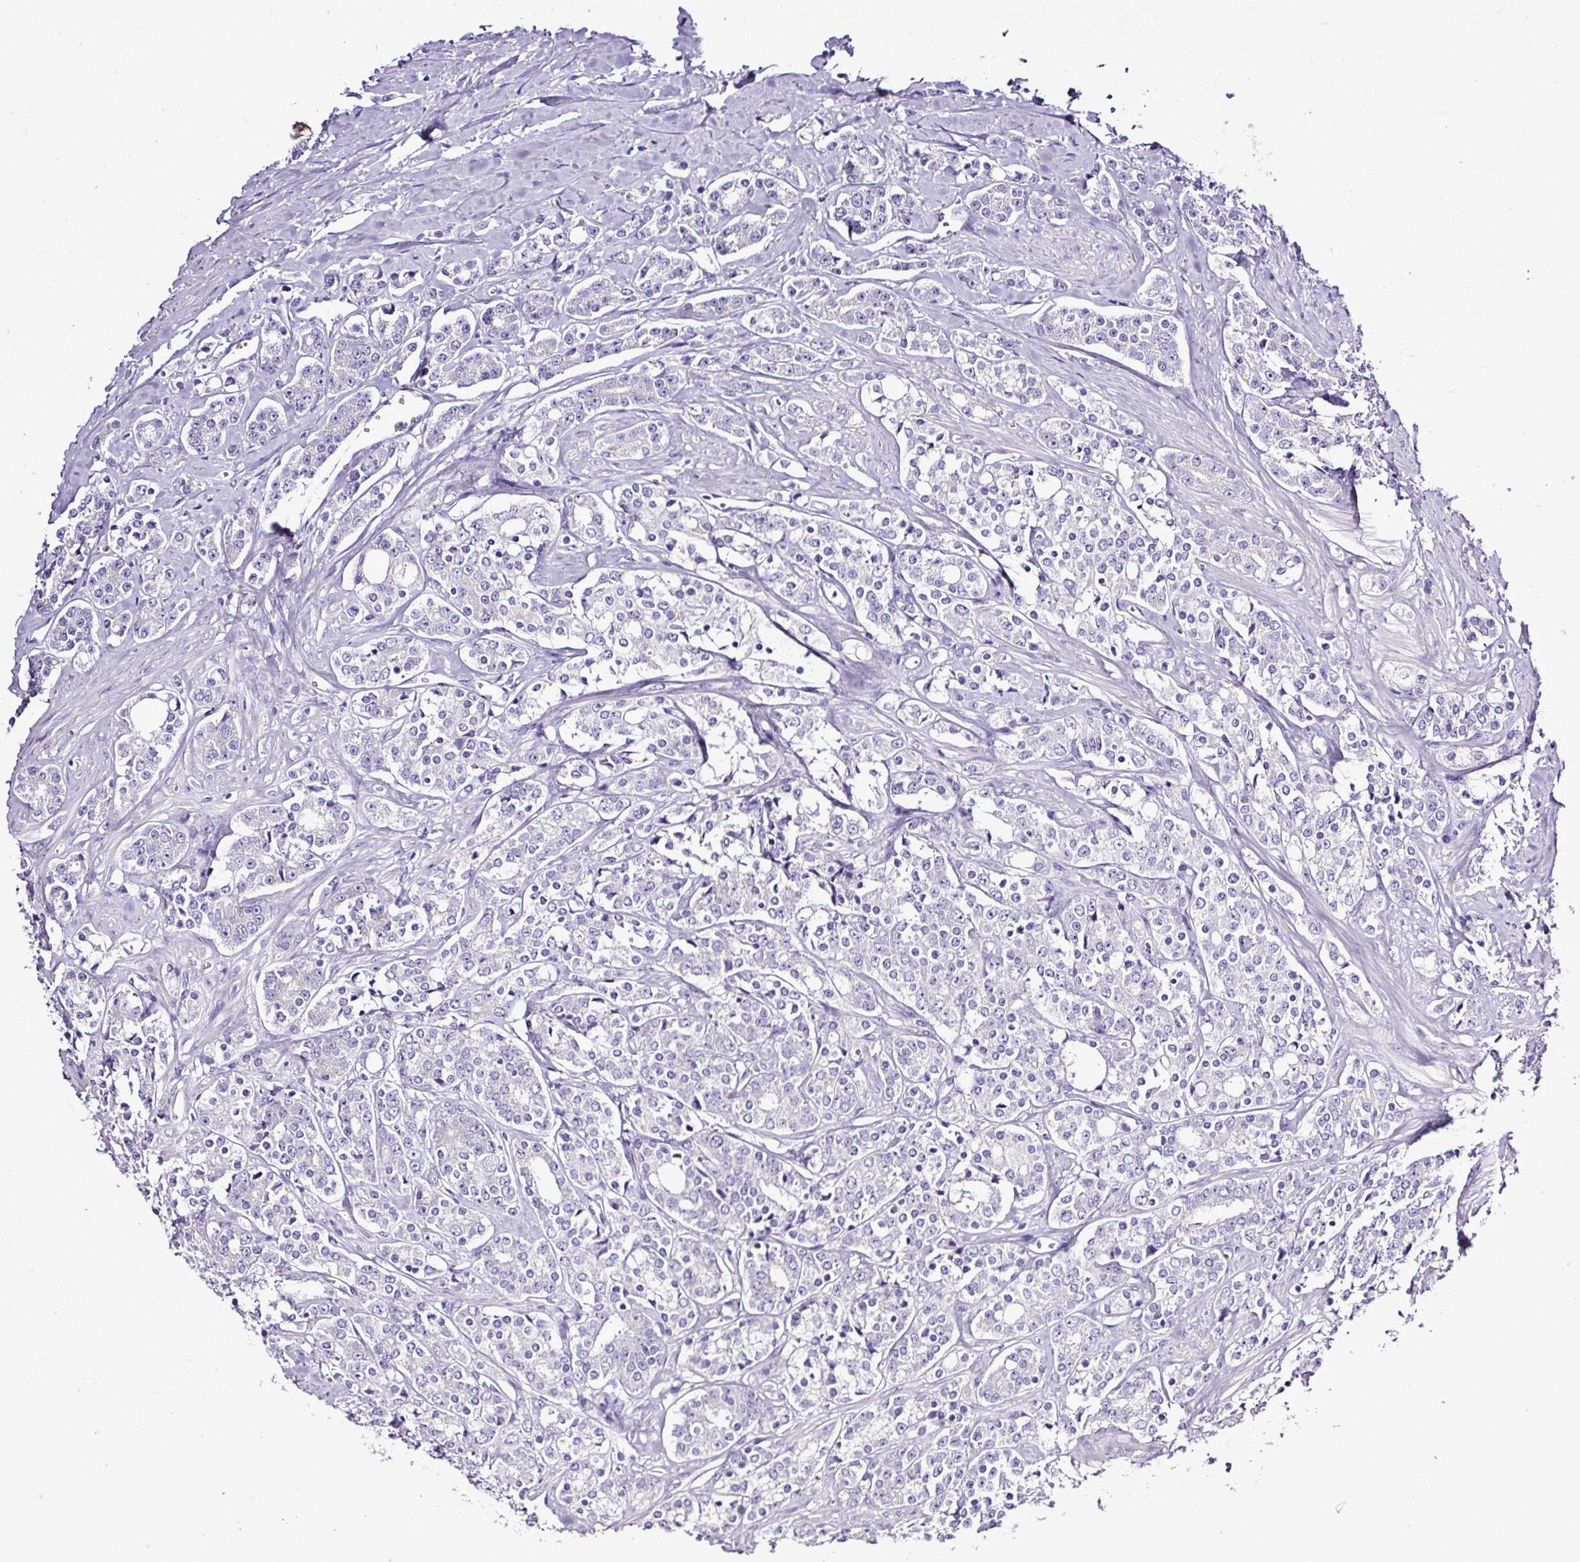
{"staining": {"intensity": "negative", "quantity": "none", "location": "none"}, "tissue": "prostate cancer", "cell_type": "Tumor cells", "image_type": "cancer", "snomed": [{"axis": "morphology", "description": "Adenocarcinoma, High grade"}, {"axis": "topography", "description": "Prostate"}], "caption": "Tumor cells are negative for brown protein staining in prostate cancer.", "gene": "ALDH3A1", "patient": {"sex": "male", "age": 62}}